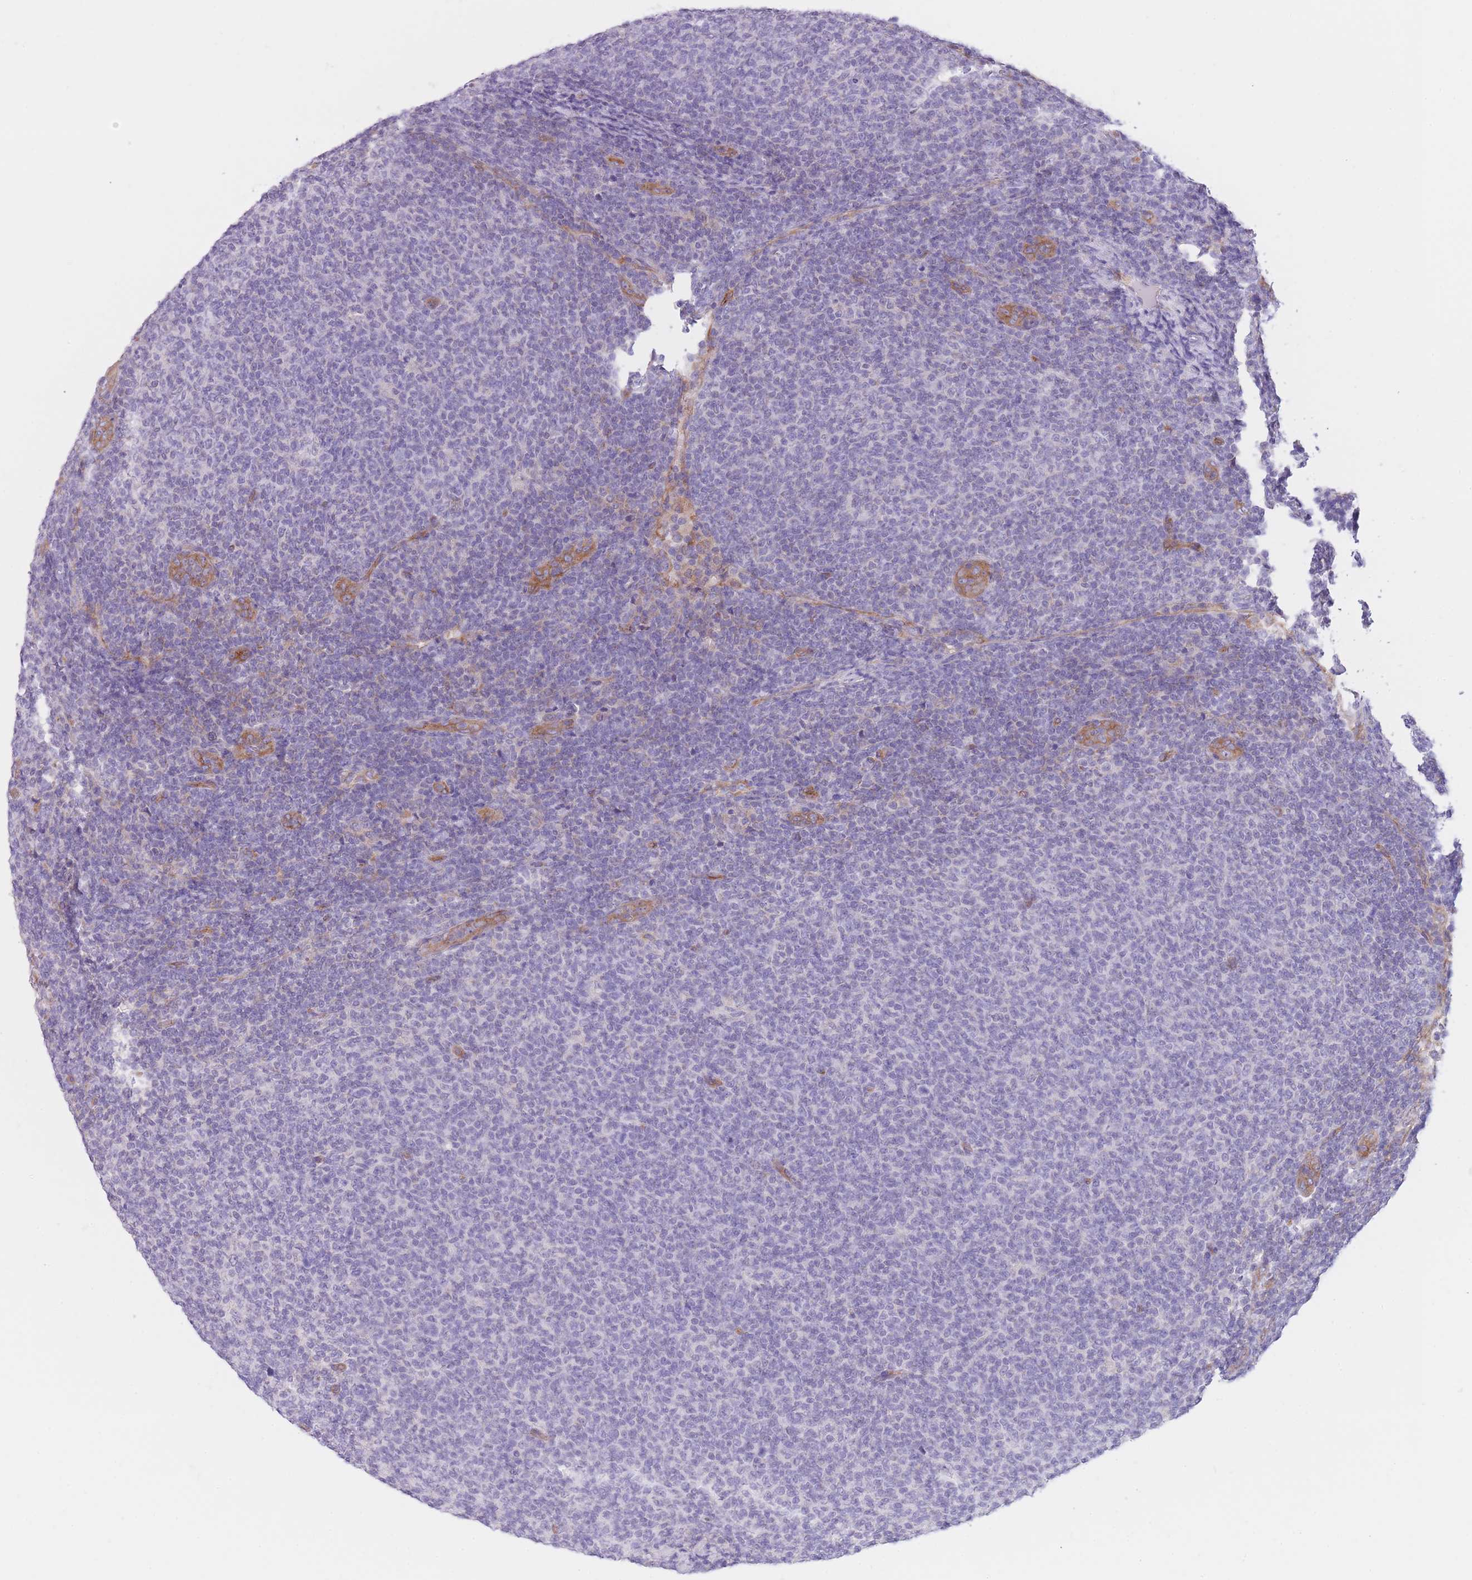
{"staining": {"intensity": "negative", "quantity": "none", "location": "none"}, "tissue": "lymphoma", "cell_type": "Tumor cells", "image_type": "cancer", "snomed": [{"axis": "morphology", "description": "Malignant lymphoma, non-Hodgkin's type, Low grade"}, {"axis": "topography", "description": "Lymph node"}], "caption": "An immunohistochemistry (IHC) histopathology image of low-grade malignant lymphoma, non-Hodgkin's type is shown. There is no staining in tumor cells of low-grade malignant lymphoma, non-Hodgkin's type.", "gene": "SERPINB3", "patient": {"sex": "male", "age": 66}}